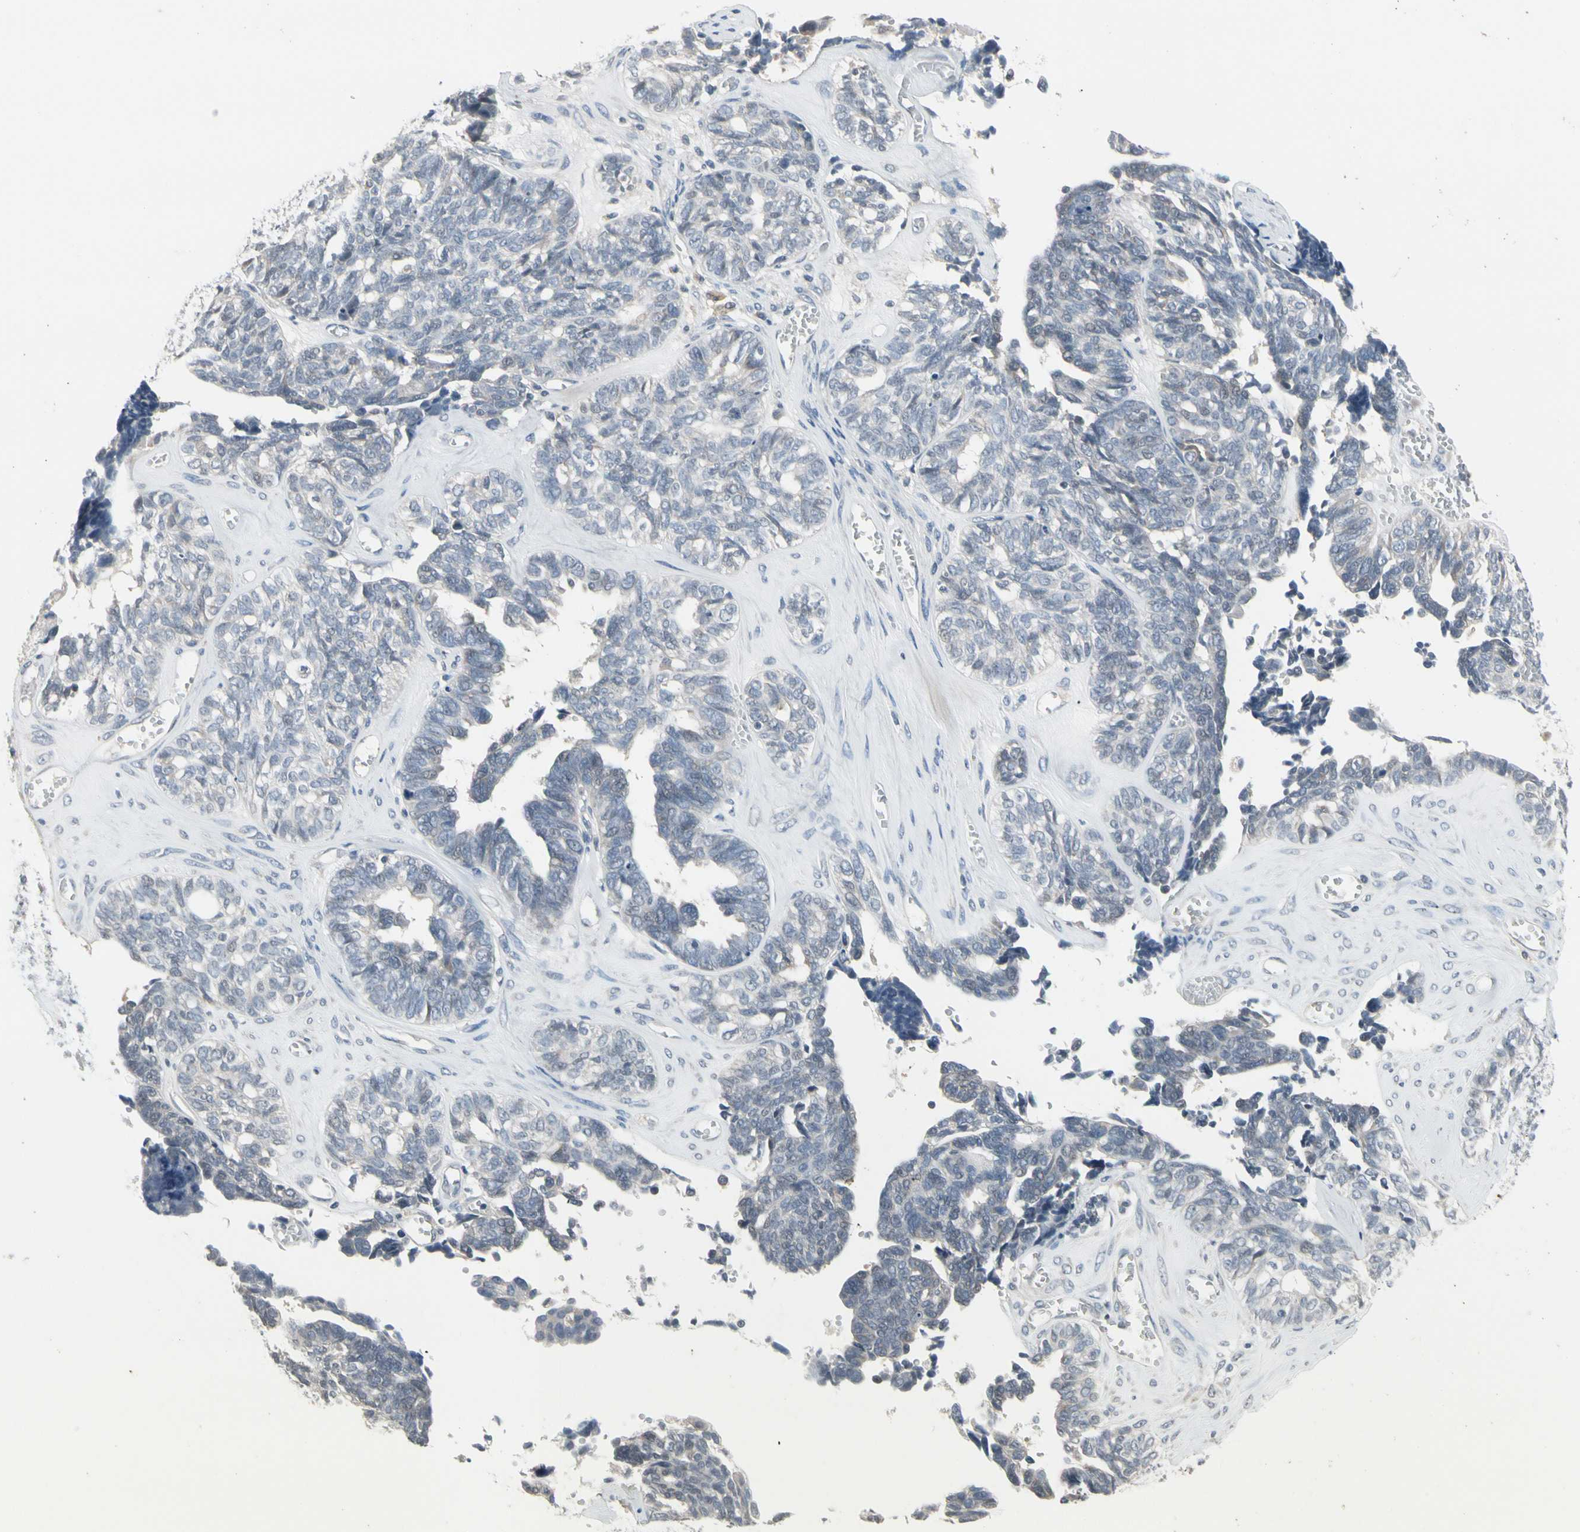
{"staining": {"intensity": "negative", "quantity": "none", "location": "none"}, "tissue": "ovarian cancer", "cell_type": "Tumor cells", "image_type": "cancer", "snomed": [{"axis": "morphology", "description": "Cystadenocarcinoma, serous, NOS"}, {"axis": "topography", "description": "Ovary"}], "caption": "The immunohistochemistry (IHC) histopathology image has no significant expression in tumor cells of ovarian cancer tissue.", "gene": "SV2A", "patient": {"sex": "female", "age": 79}}